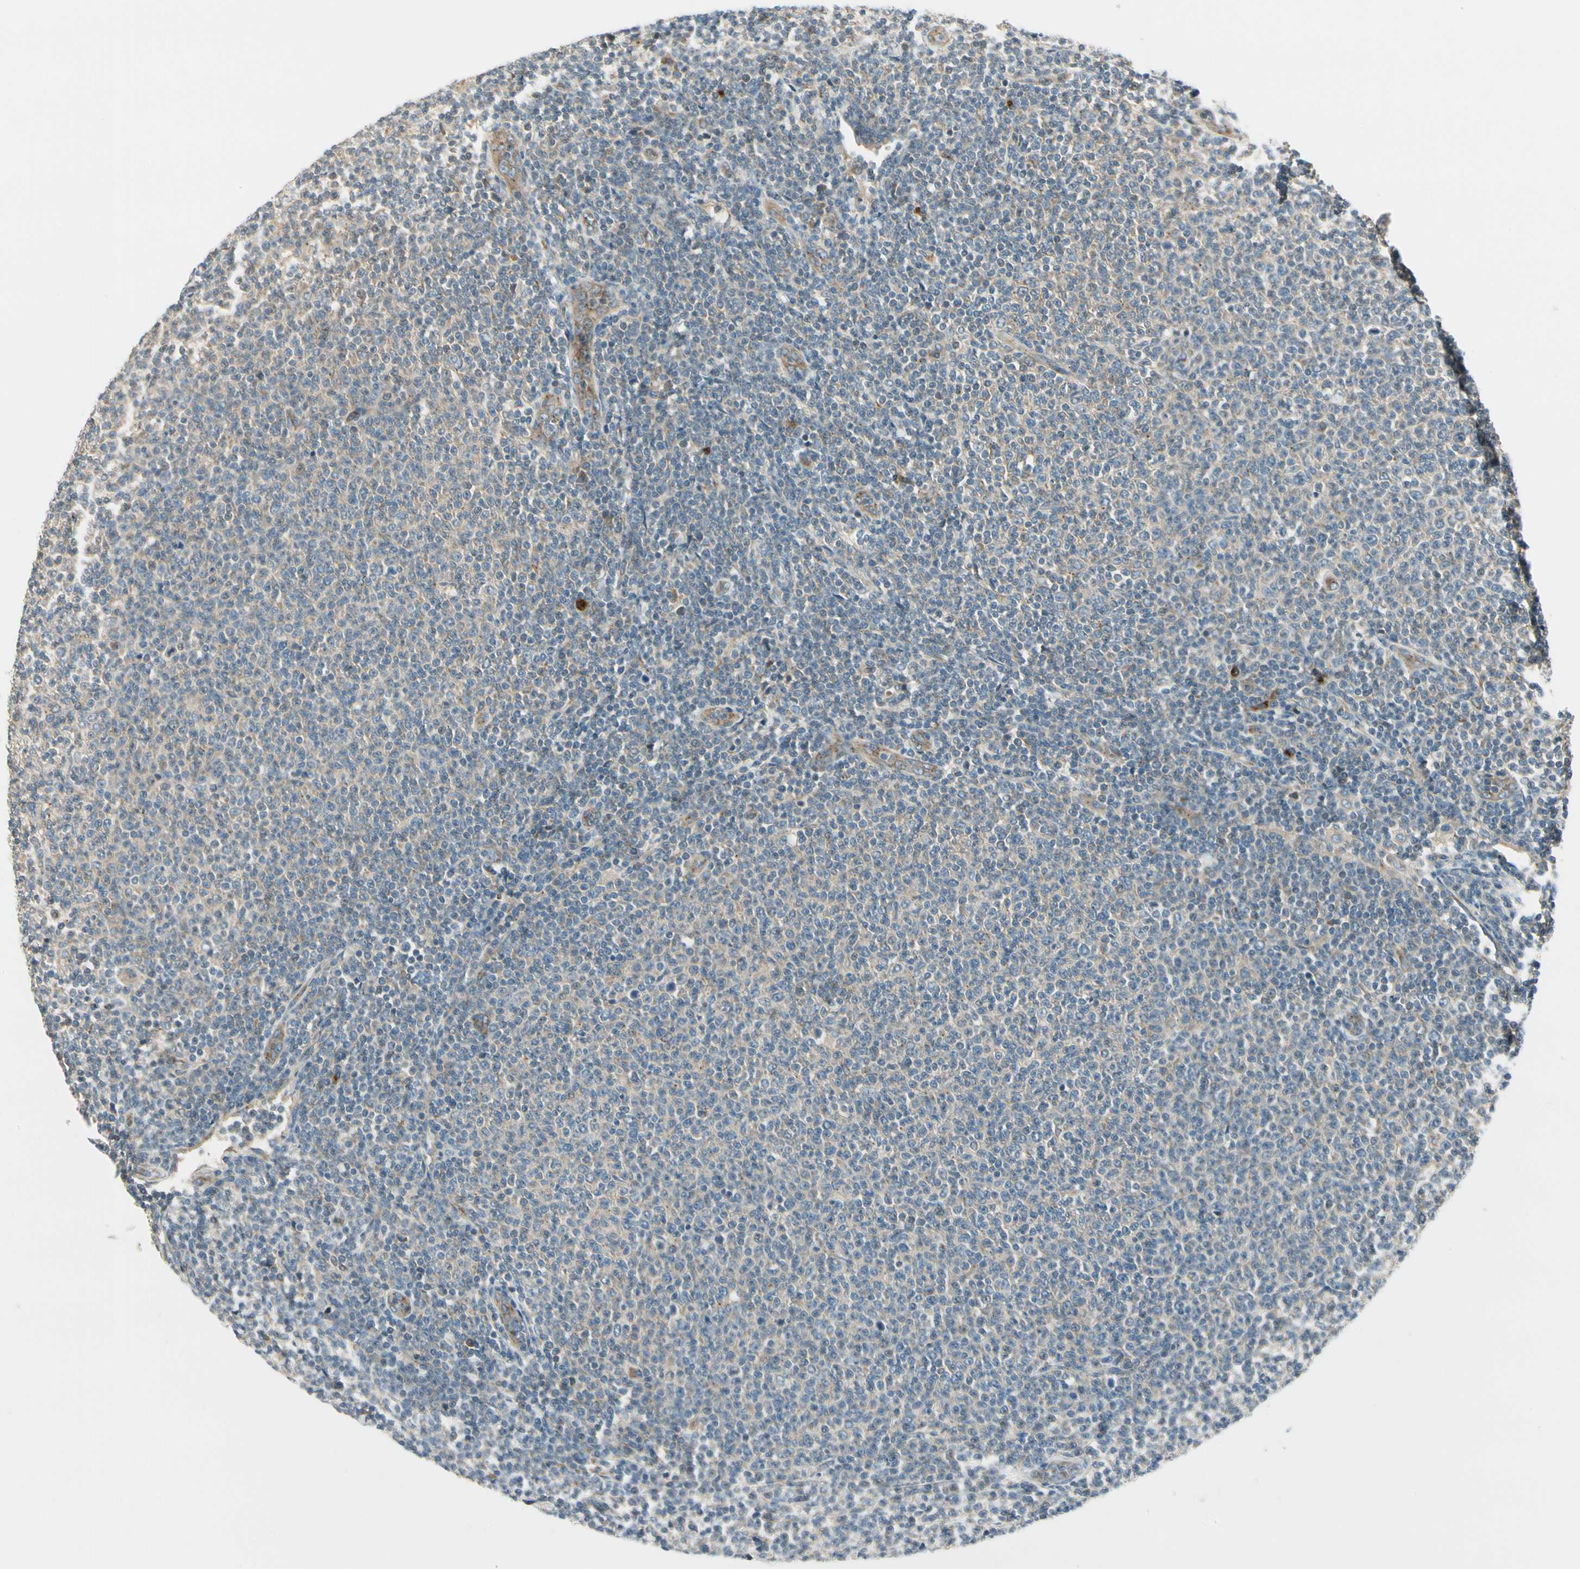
{"staining": {"intensity": "weak", "quantity": ">75%", "location": "cytoplasmic/membranous"}, "tissue": "lymphoma", "cell_type": "Tumor cells", "image_type": "cancer", "snomed": [{"axis": "morphology", "description": "Malignant lymphoma, non-Hodgkin's type, Low grade"}, {"axis": "topography", "description": "Lymph node"}], "caption": "A low amount of weak cytoplasmic/membranous positivity is identified in approximately >75% of tumor cells in lymphoma tissue. (brown staining indicates protein expression, while blue staining denotes nuclei).", "gene": "MANSC1", "patient": {"sex": "male", "age": 66}}